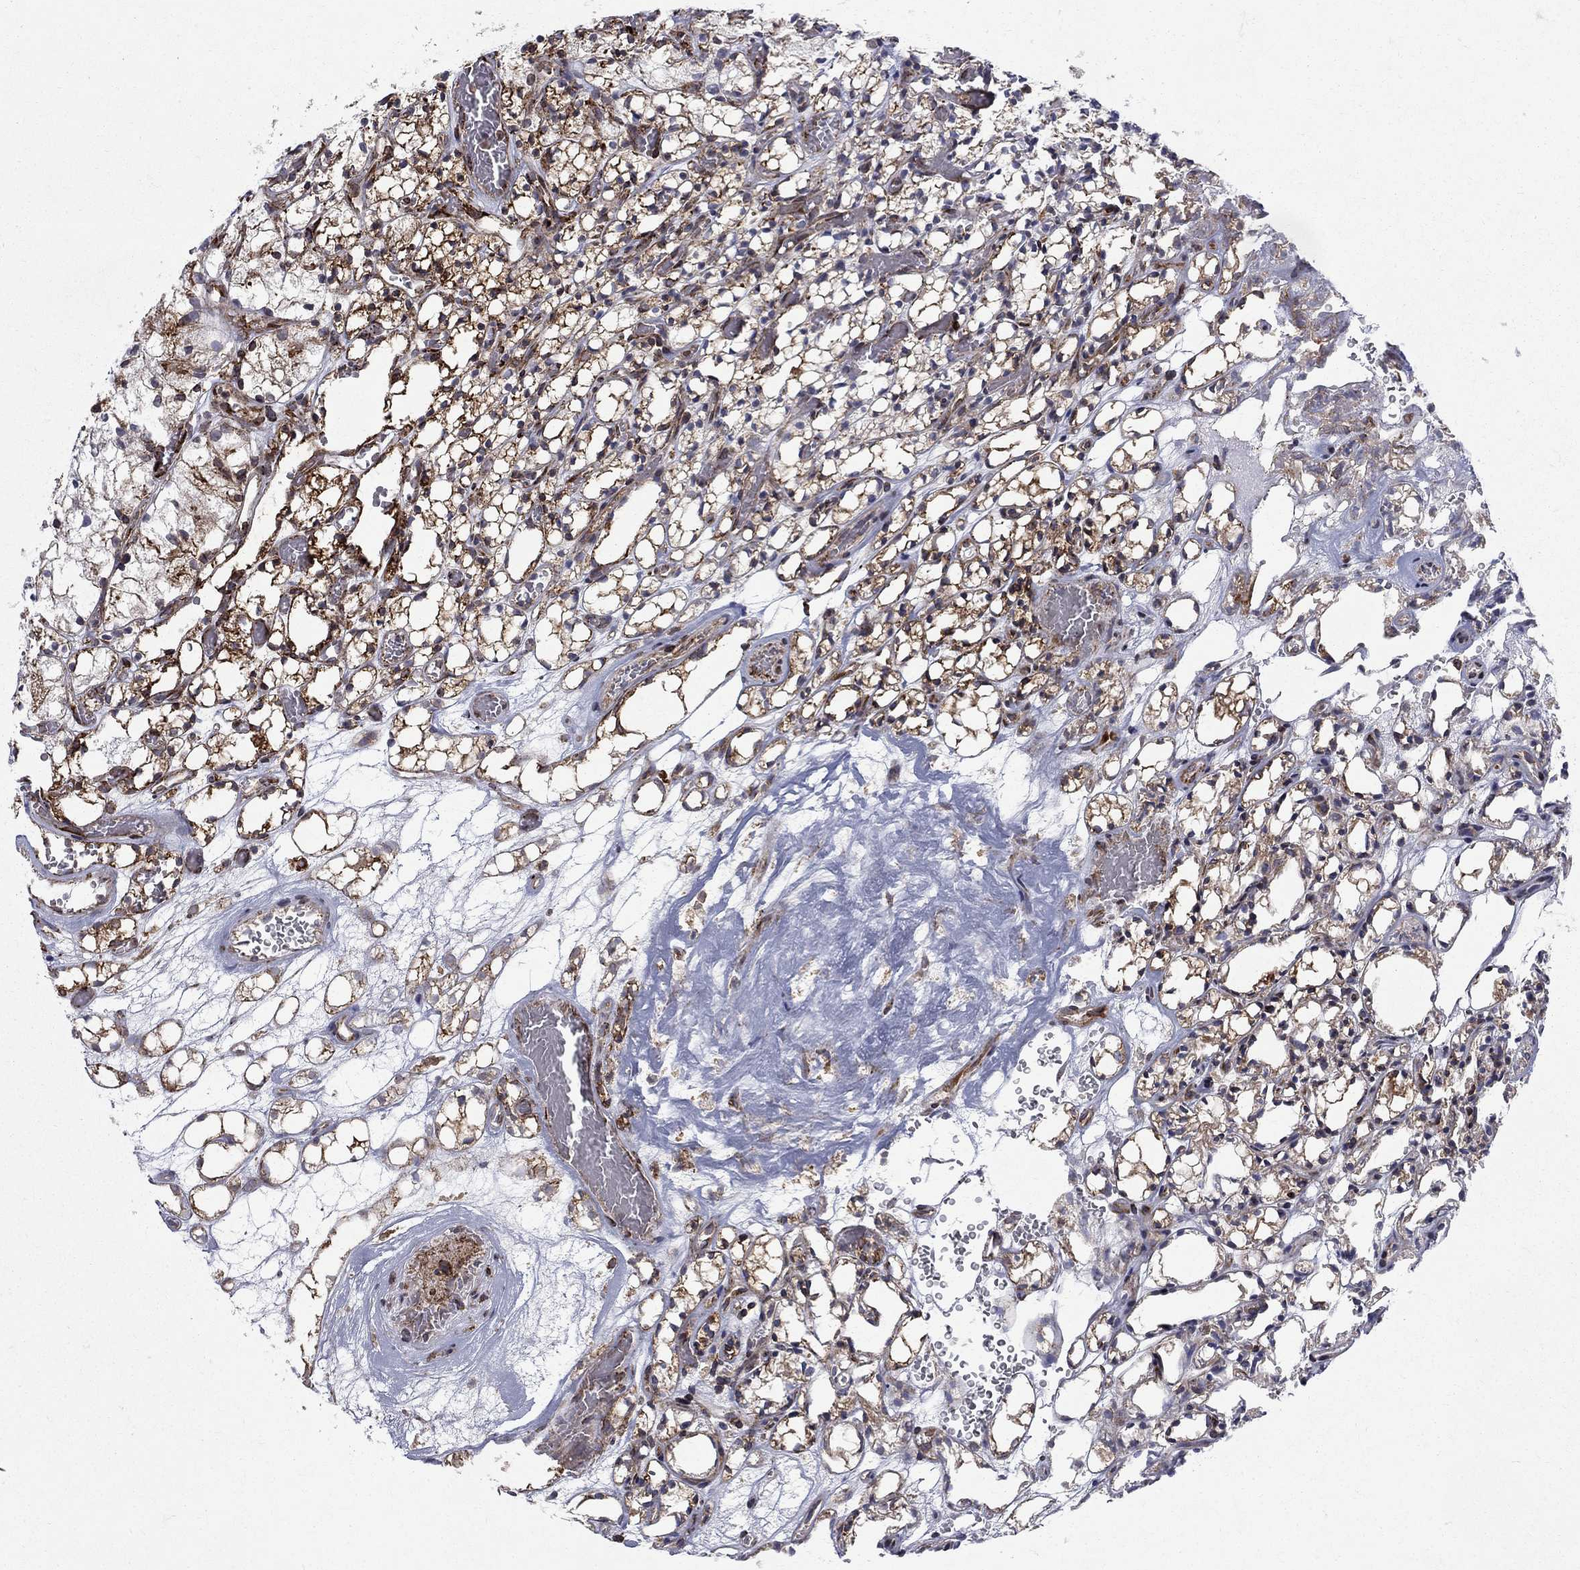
{"staining": {"intensity": "strong", "quantity": ">75%", "location": "cytoplasmic/membranous"}, "tissue": "renal cancer", "cell_type": "Tumor cells", "image_type": "cancer", "snomed": [{"axis": "morphology", "description": "Adenocarcinoma, NOS"}, {"axis": "topography", "description": "Kidney"}], "caption": "Immunohistochemical staining of human adenocarcinoma (renal) demonstrates strong cytoplasmic/membranous protein positivity in about >75% of tumor cells. The protein is shown in brown color, while the nuclei are stained blue.", "gene": "CAB39L", "patient": {"sex": "female", "age": 69}}